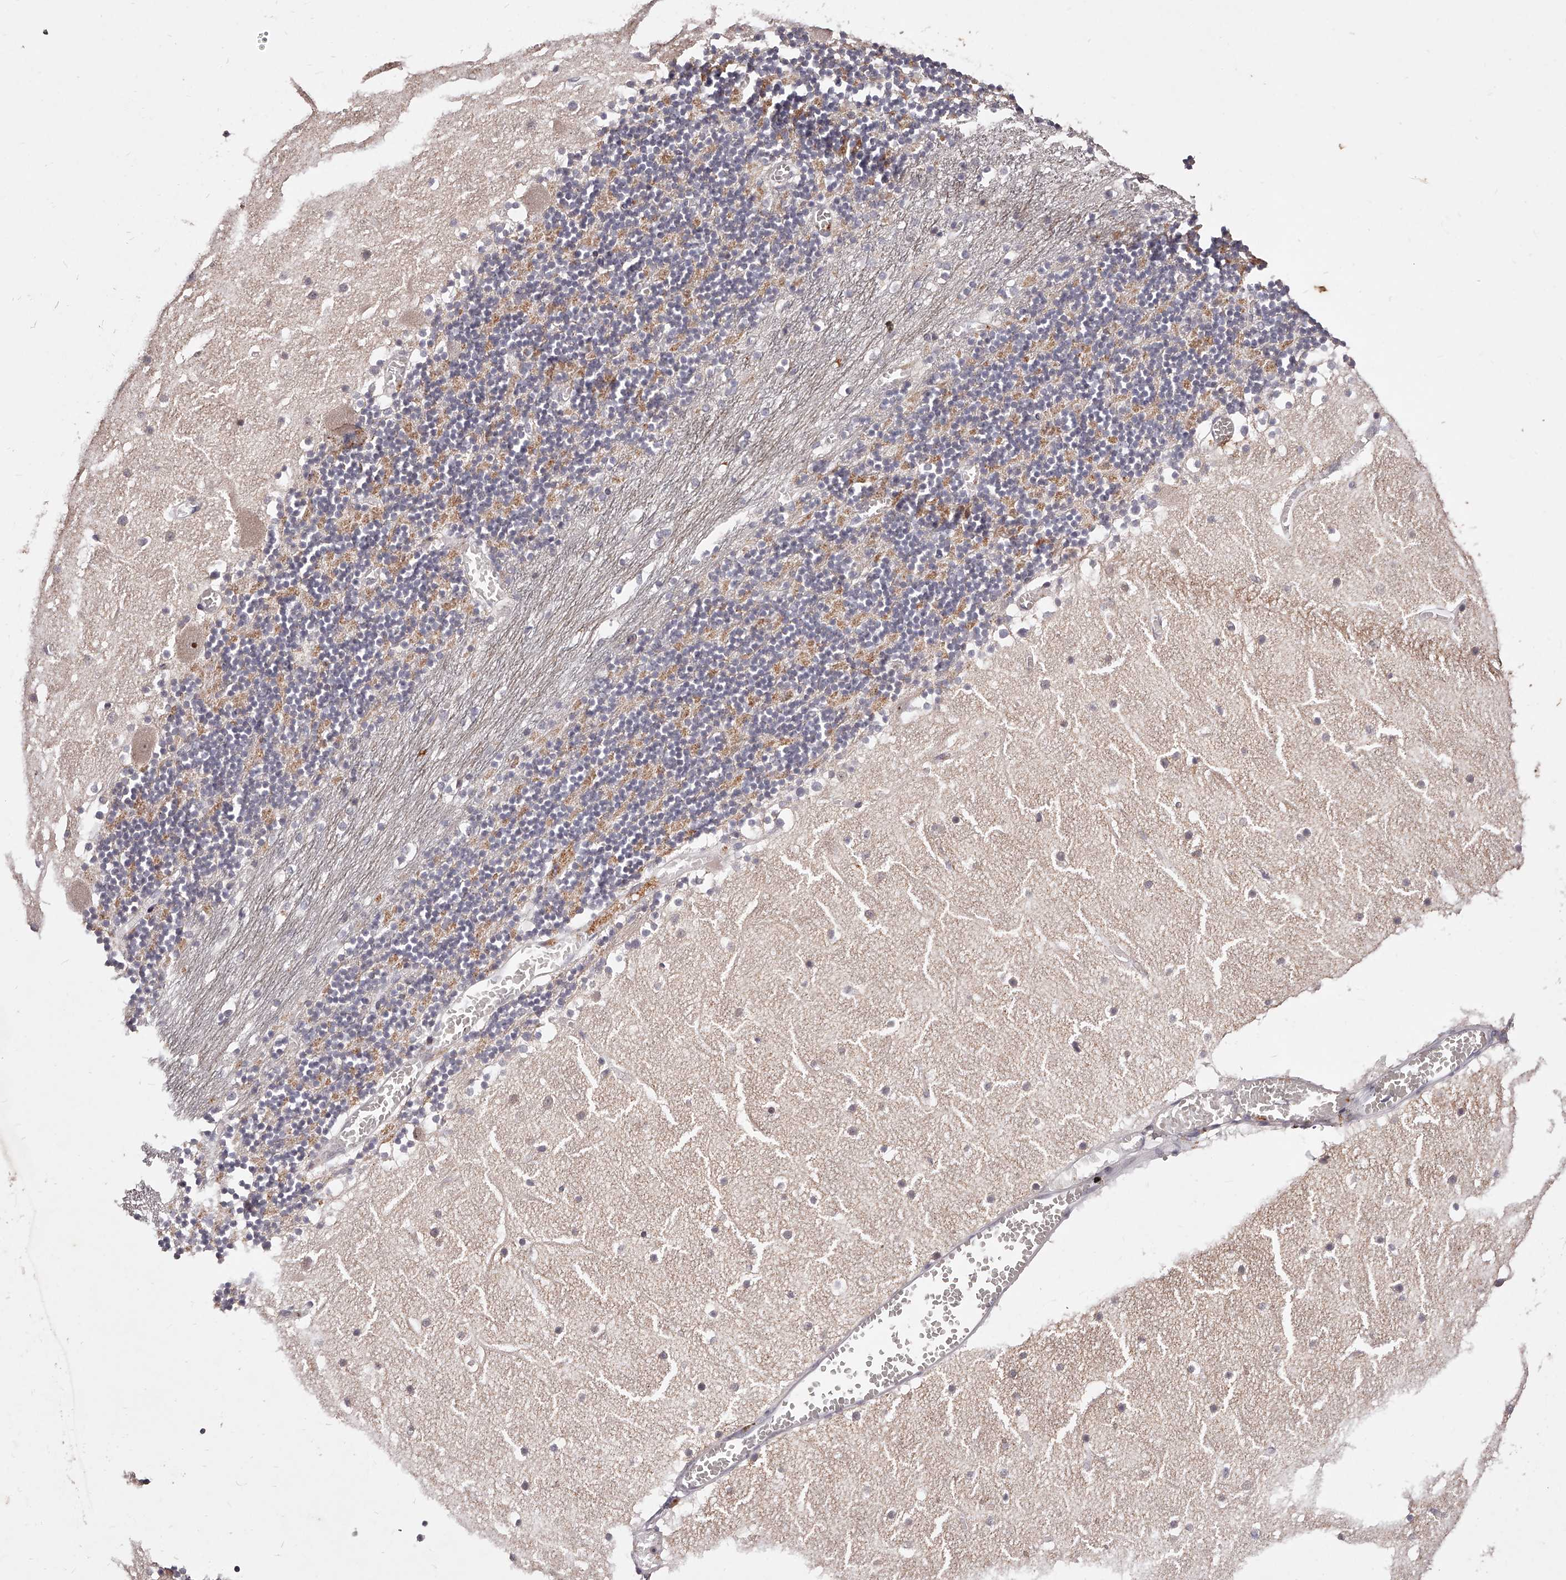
{"staining": {"intensity": "weak", "quantity": "25%-75%", "location": "cytoplasmic/membranous"}, "tissue": "cerebellum", "cell_type": "Cells in granular layer", "image_type": "normal", "snomed": [{"axis": "morphology", "description": "Normal tissue, NOS"}, {"axis": "topography", "description": "Cerebellum"}], "caption": "Cerebellum was stained to show a protein in brown. There is low levels of weak cytoplasmic/membranous staining in about 25%-75% of cells in granular layer.", "gene": "PHACTR1", "patient": {"sex": "female", "age": 28}}